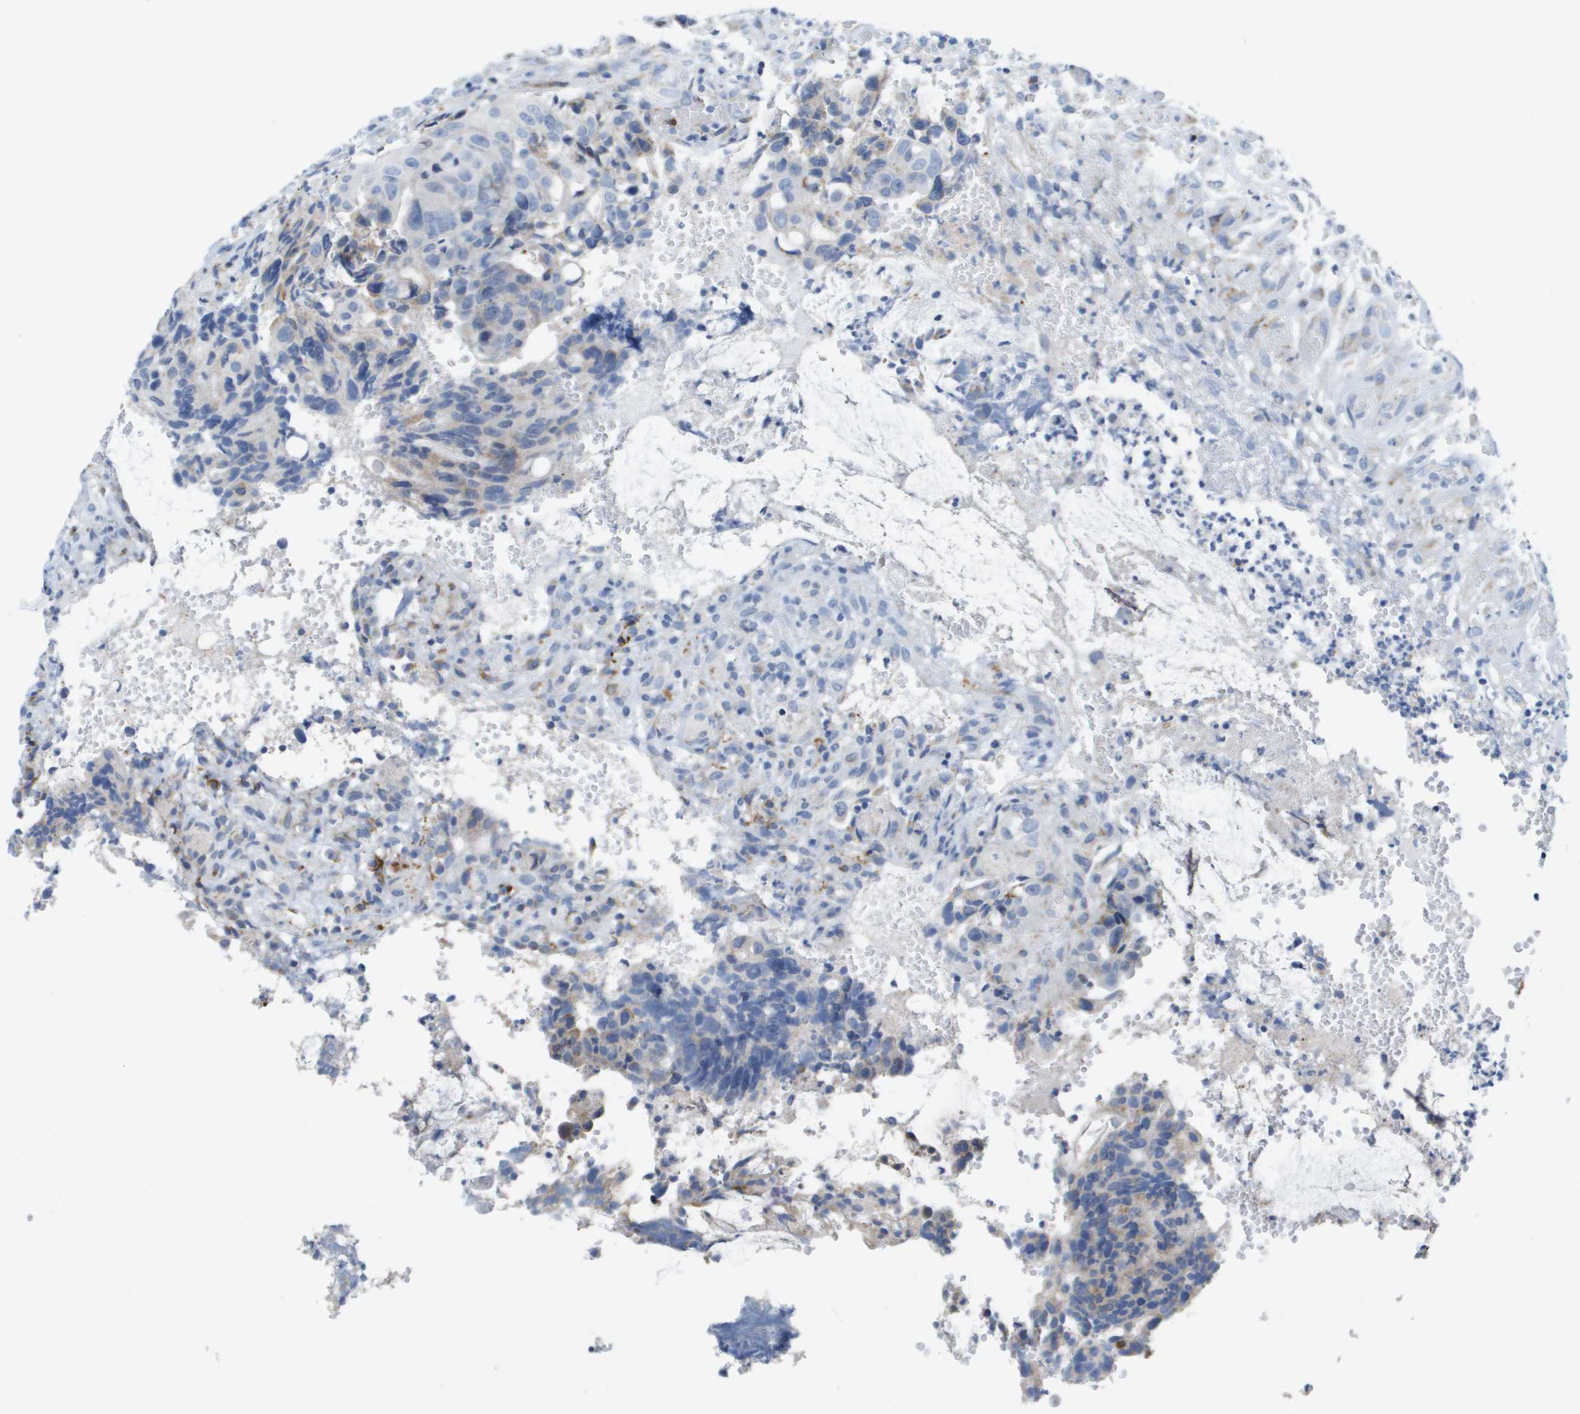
{"staining": {"intensity": "negative", "quantity": "none", "location": "none"}, "tissue": "colorectal cancer", "cell_type": "Tumor cells", "image_type": "cancer", "snomed": [{"axis": "morphology", "description": "Adenocarcinoma, NOS"}, {"axis": "topography", "description": "Colon"}], "caption": "The immunohistochemistry image has no significant staining in tumor cells of colorectal cancer (adenocarcinoma) tissue.", "gene": "CD3G", "patient": {"sex": "female", "age": 57}}